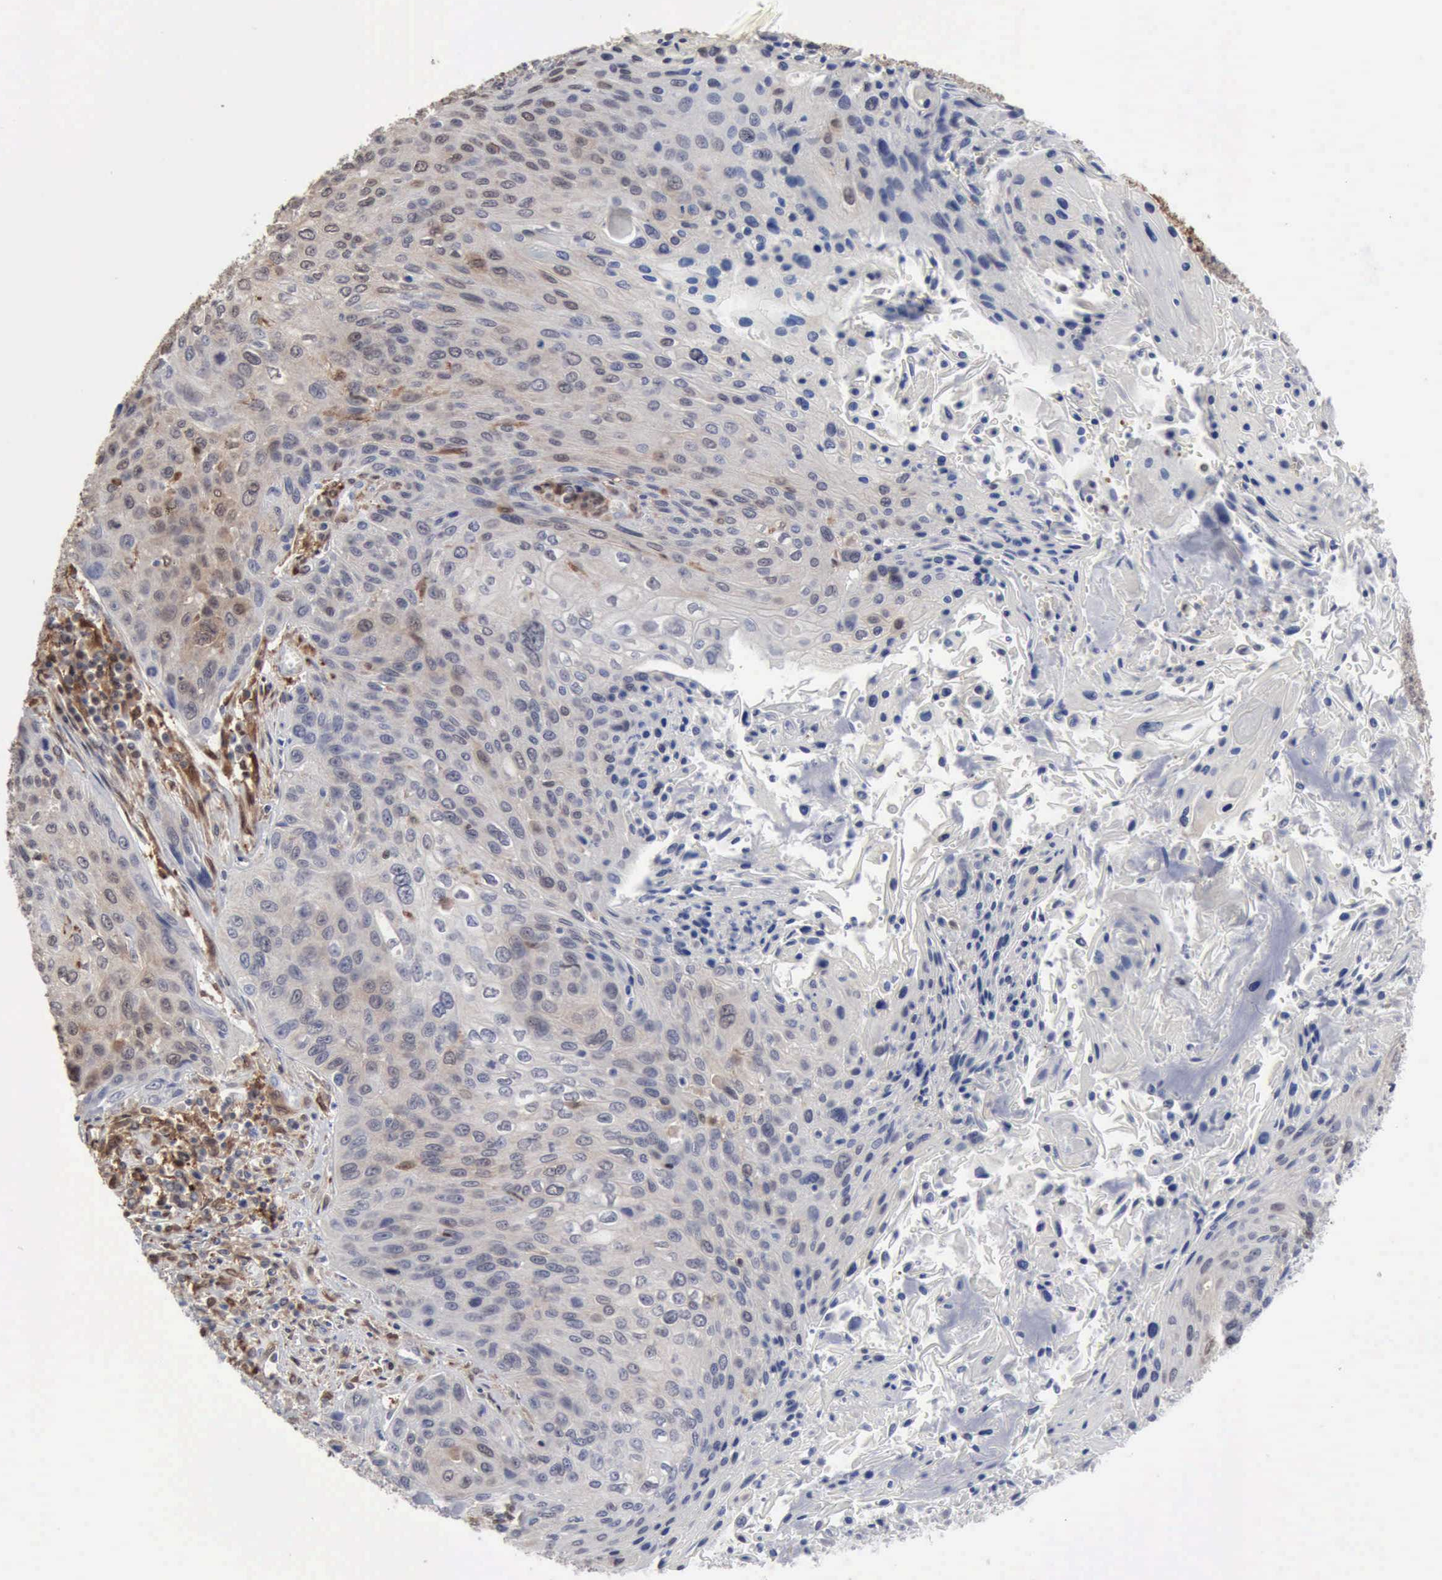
{"staining": {"intensity": "weak", "quantity": "<25%", "location": "nuclear"}, "tissue": "cervical cancer", "cell_type": "Tumor cells", "image_type": "cancer", "snomed": [{"axis": "morphology", "description": "Squamous cell carcinoma, NOS"}, {"axis": "topography", "description": "Cervix"}], "caption": "Immunohistochemical staining of cervical cancer displays no significant expression in tumor cells.", "gene": "STAT1", "patient": {"sex": "female", "age": 32}}